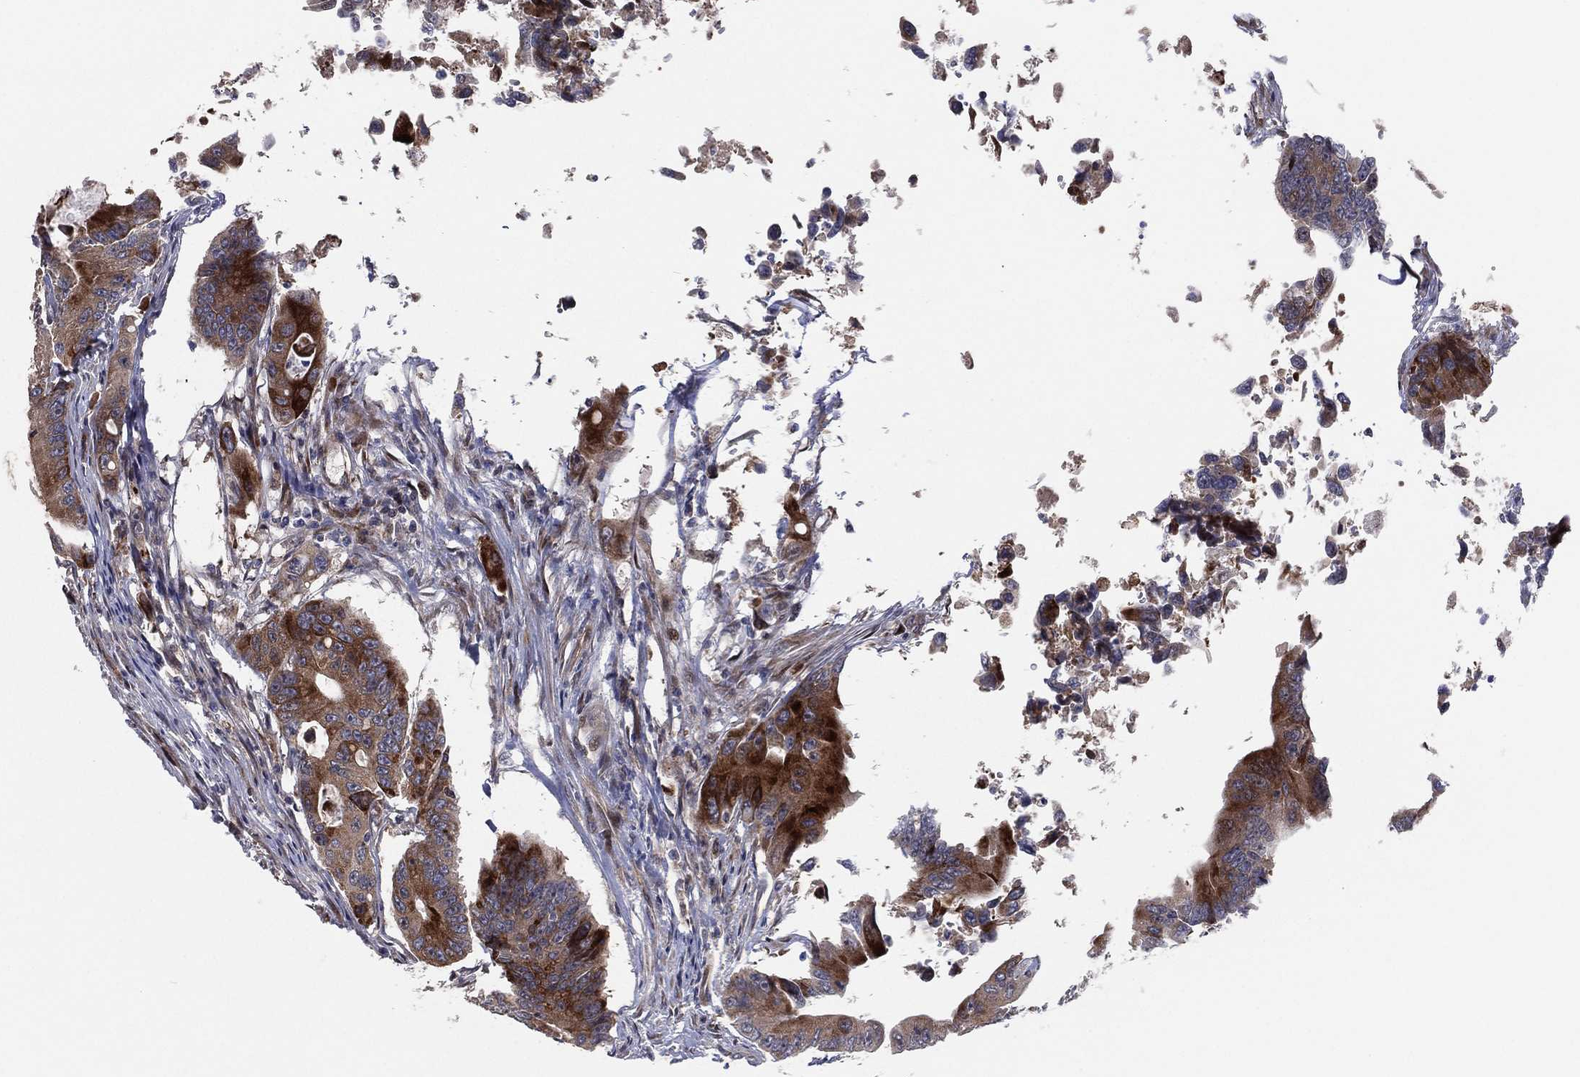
{"staining": {"intensity": "strong", "quantity": "25%-75%", "location": "cytoplasmic/membranous"}, "tissue": "colorectal cancer", "cell_type": "Tumor cells", "image_type": "cancer", "snomed": [{"axis": "morphology", "description": "Adenocarcinoma, NOS"}, {"axis": "topography", "description": "Colon"}], "caption": "IHC (DAB (3,3'-diaminobenzidine)) staining of human colorectal cancer displays strong cytoplasmic/membranous protein staining in about 25%-75% of tumor cells. Nuclei are stained in blue.", "gene": "UTP14A", "patient": {"sex": "female", "age": 90}}